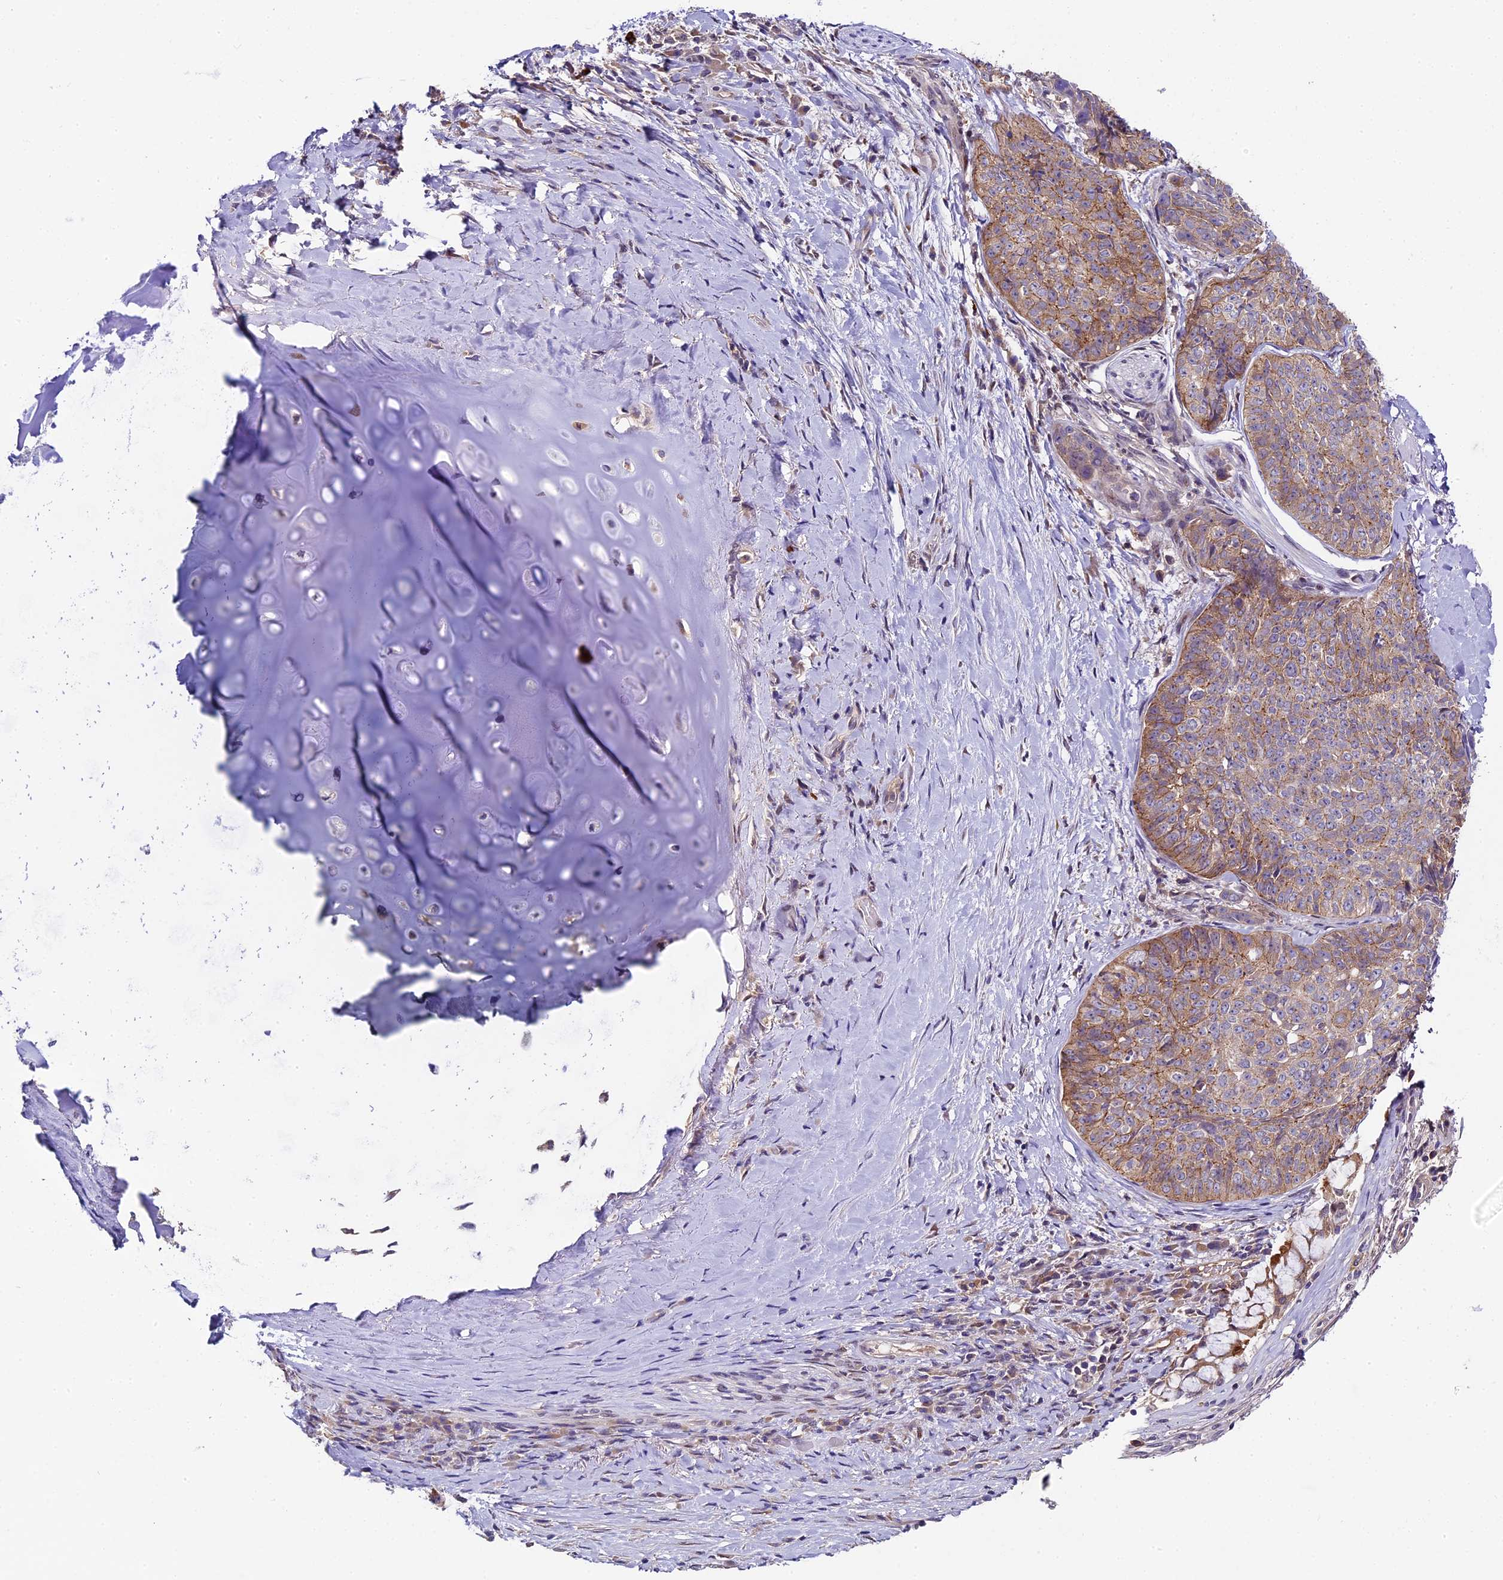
{"staining": {"intensity": "negative", "quantity": "none", "location": "none"}, "tissue": "adipose tissue", "cell_type": "Adipocytes", "image_type": "normal", "snomed": [{"axis": "morphology", "description": "Normal tissue, NOS"}, {"axis": "morphology", "description": "Squamous cell carcinoma, NOS"}, {"axis": "topography", "description": "Bronchus"}, {"axis": "topography", "description": "Lung"}], "caption": "Adipocytes show no significant positivity in benign adipose tissue.", "gene": "ENKD1", "patient": {"sex": "male", "age": 64}}